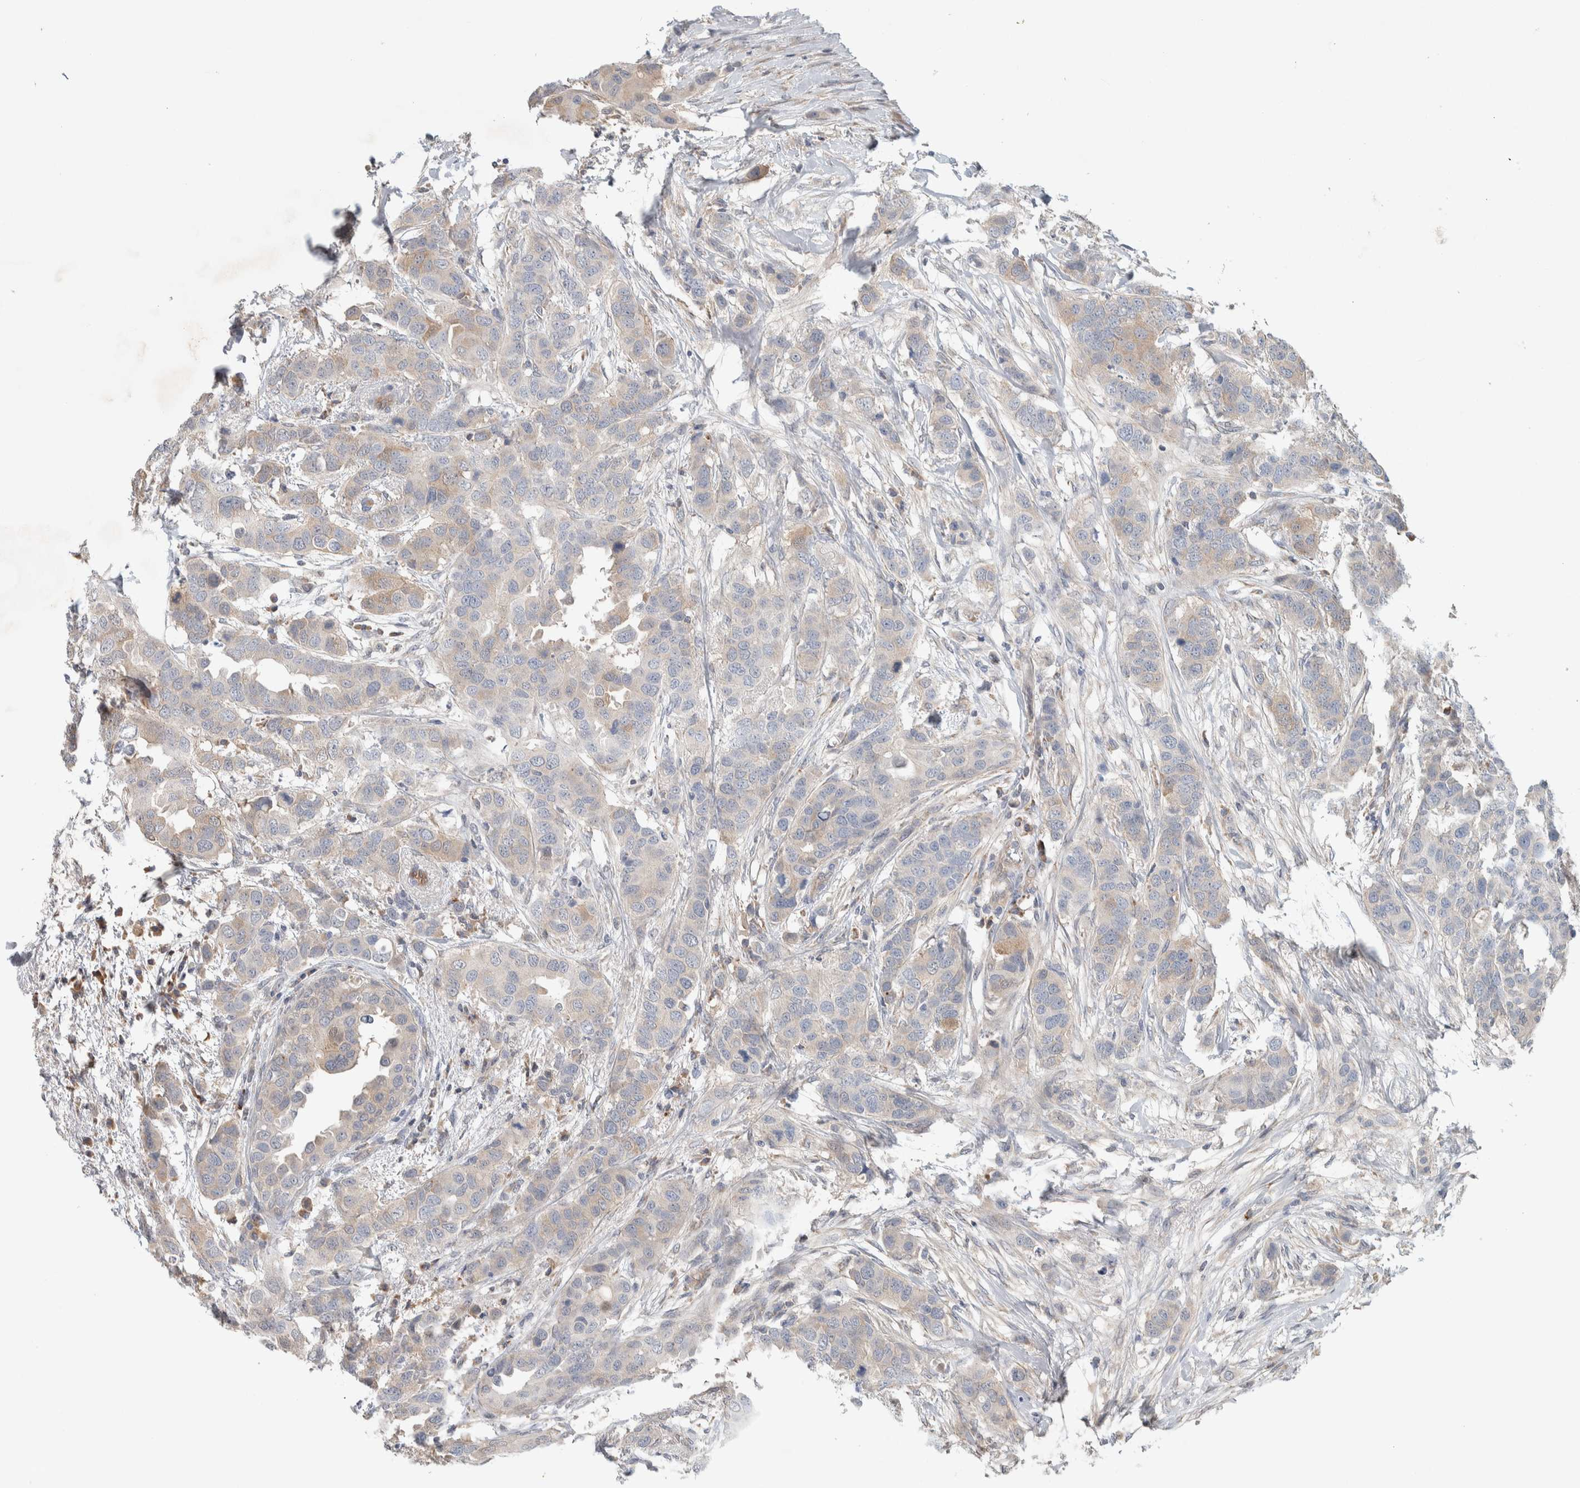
{"staining": {"intensity": "weak", "quantity": "<25%", "location": "cytoplasmic/membranous"}, "tissue": "breast cancer", "cell_type": "Tumor cells", "image_type": "cancer", "snomed": [{"axis": "morphology", "description": "Duct carcinoma"}, {"axis": "topography", "description": "Breast"}], "caption": "A photomicrograph of human breast cancer (invasive ductal carcinoma) is negative for staining in tumor cells. (Brightfield microscopy of DAB immunohistochemistry (IHC) at high magnification).", "gene": "DEPTOR", "patient": {"sex": "female", "age": 50}}